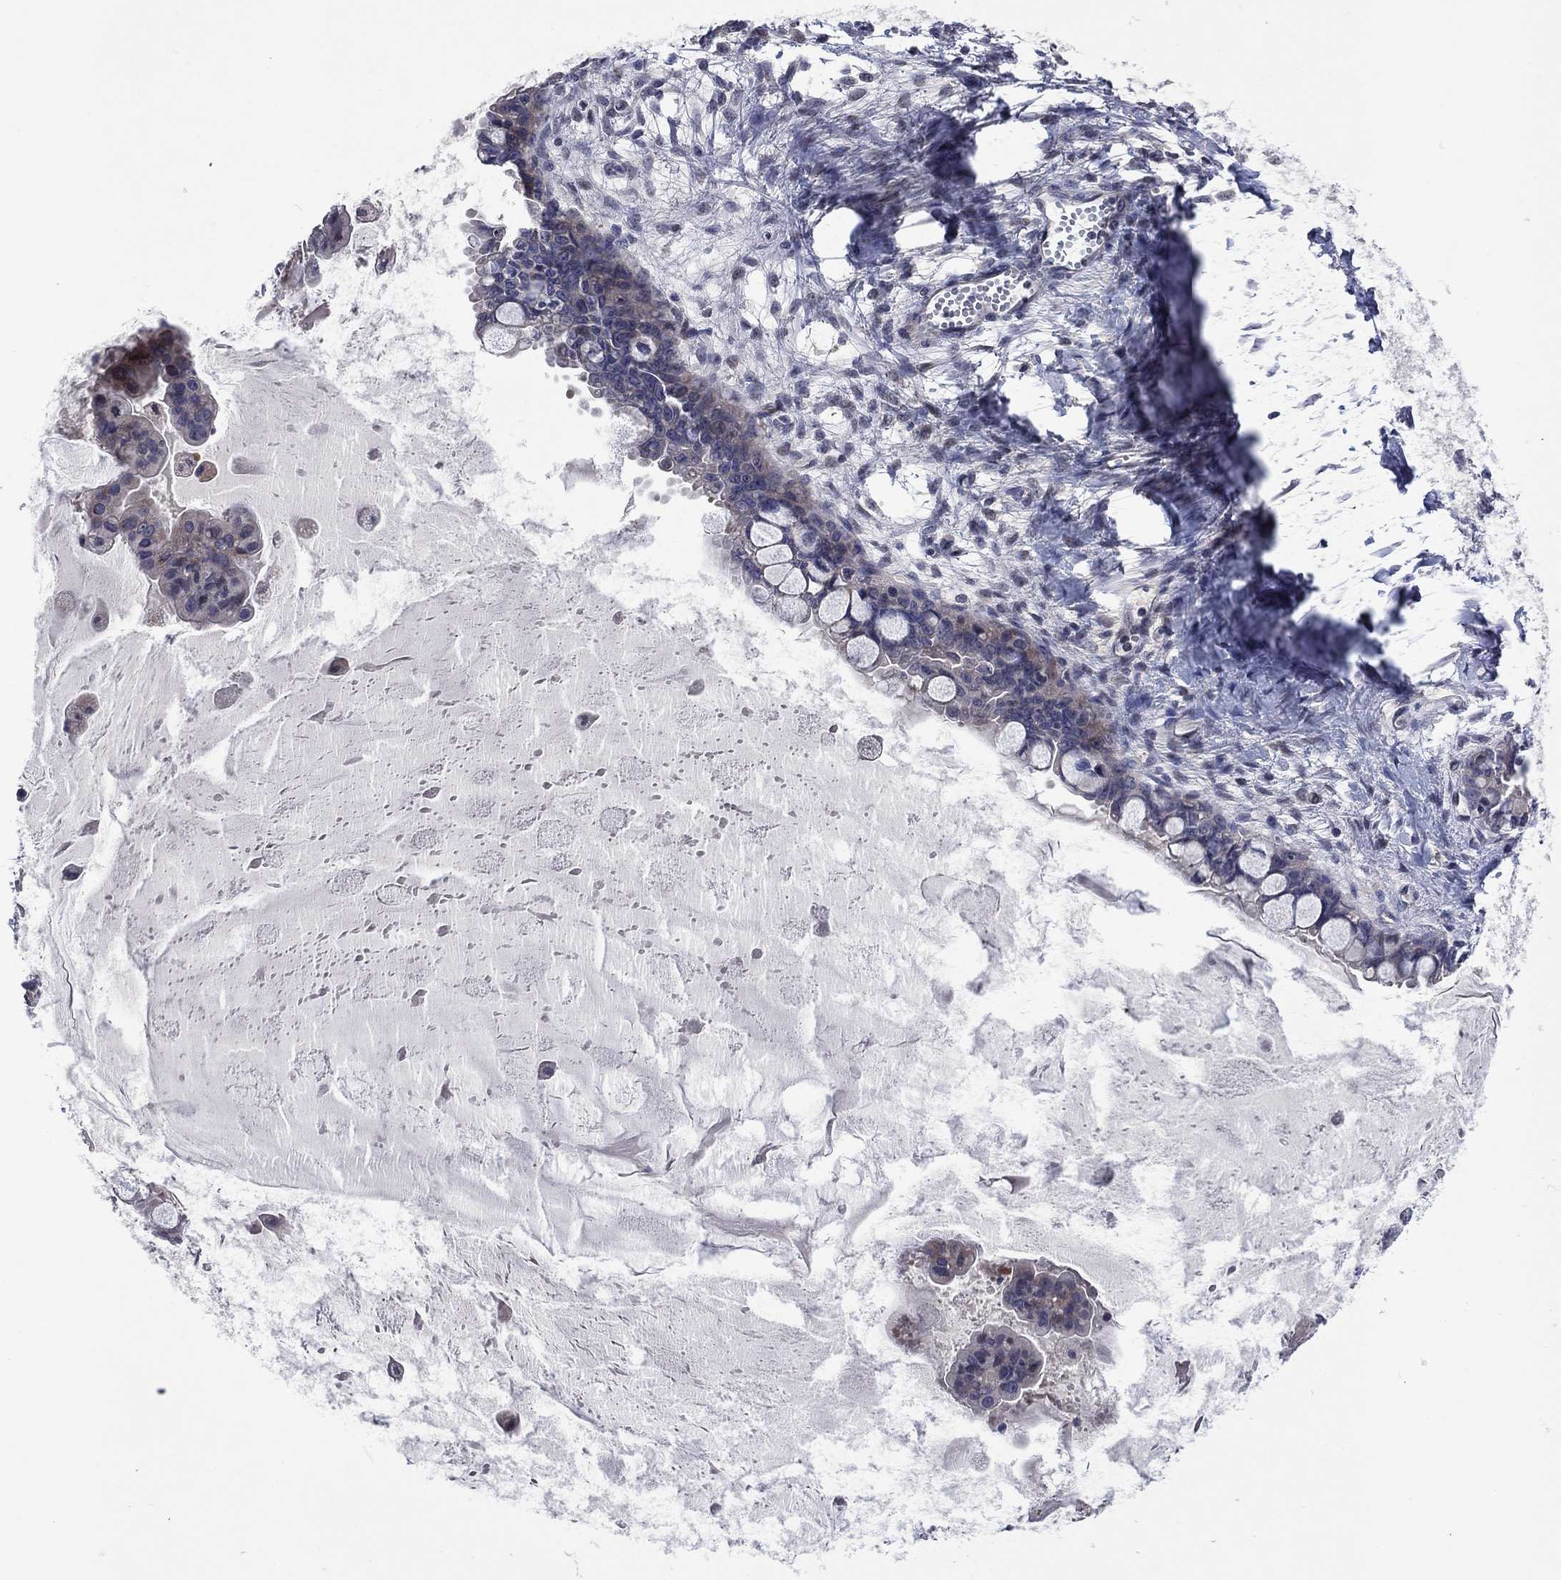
{"staining": {"intensity": "negative", "quantity": "none", "location": "none"}, "tissue": "ovarian cancer", "cell_type": "Tumor cells", "image_type": "cancer", "snomed": [{"axis": "morphology", "description": "Cystadenocarcinoma, mucinous, NOS"}, {"axis": "topography", "description": "Ovary"}], "caption": "Immunohistochemistry histopathology image of neoplastic tissue: ovarian mucinous cystadenocarcinoma stained with DAB shows no significant protein expression in tumor cells.", "gene": "MSRB1", "patient": {"sex": "female", "age": 63}}